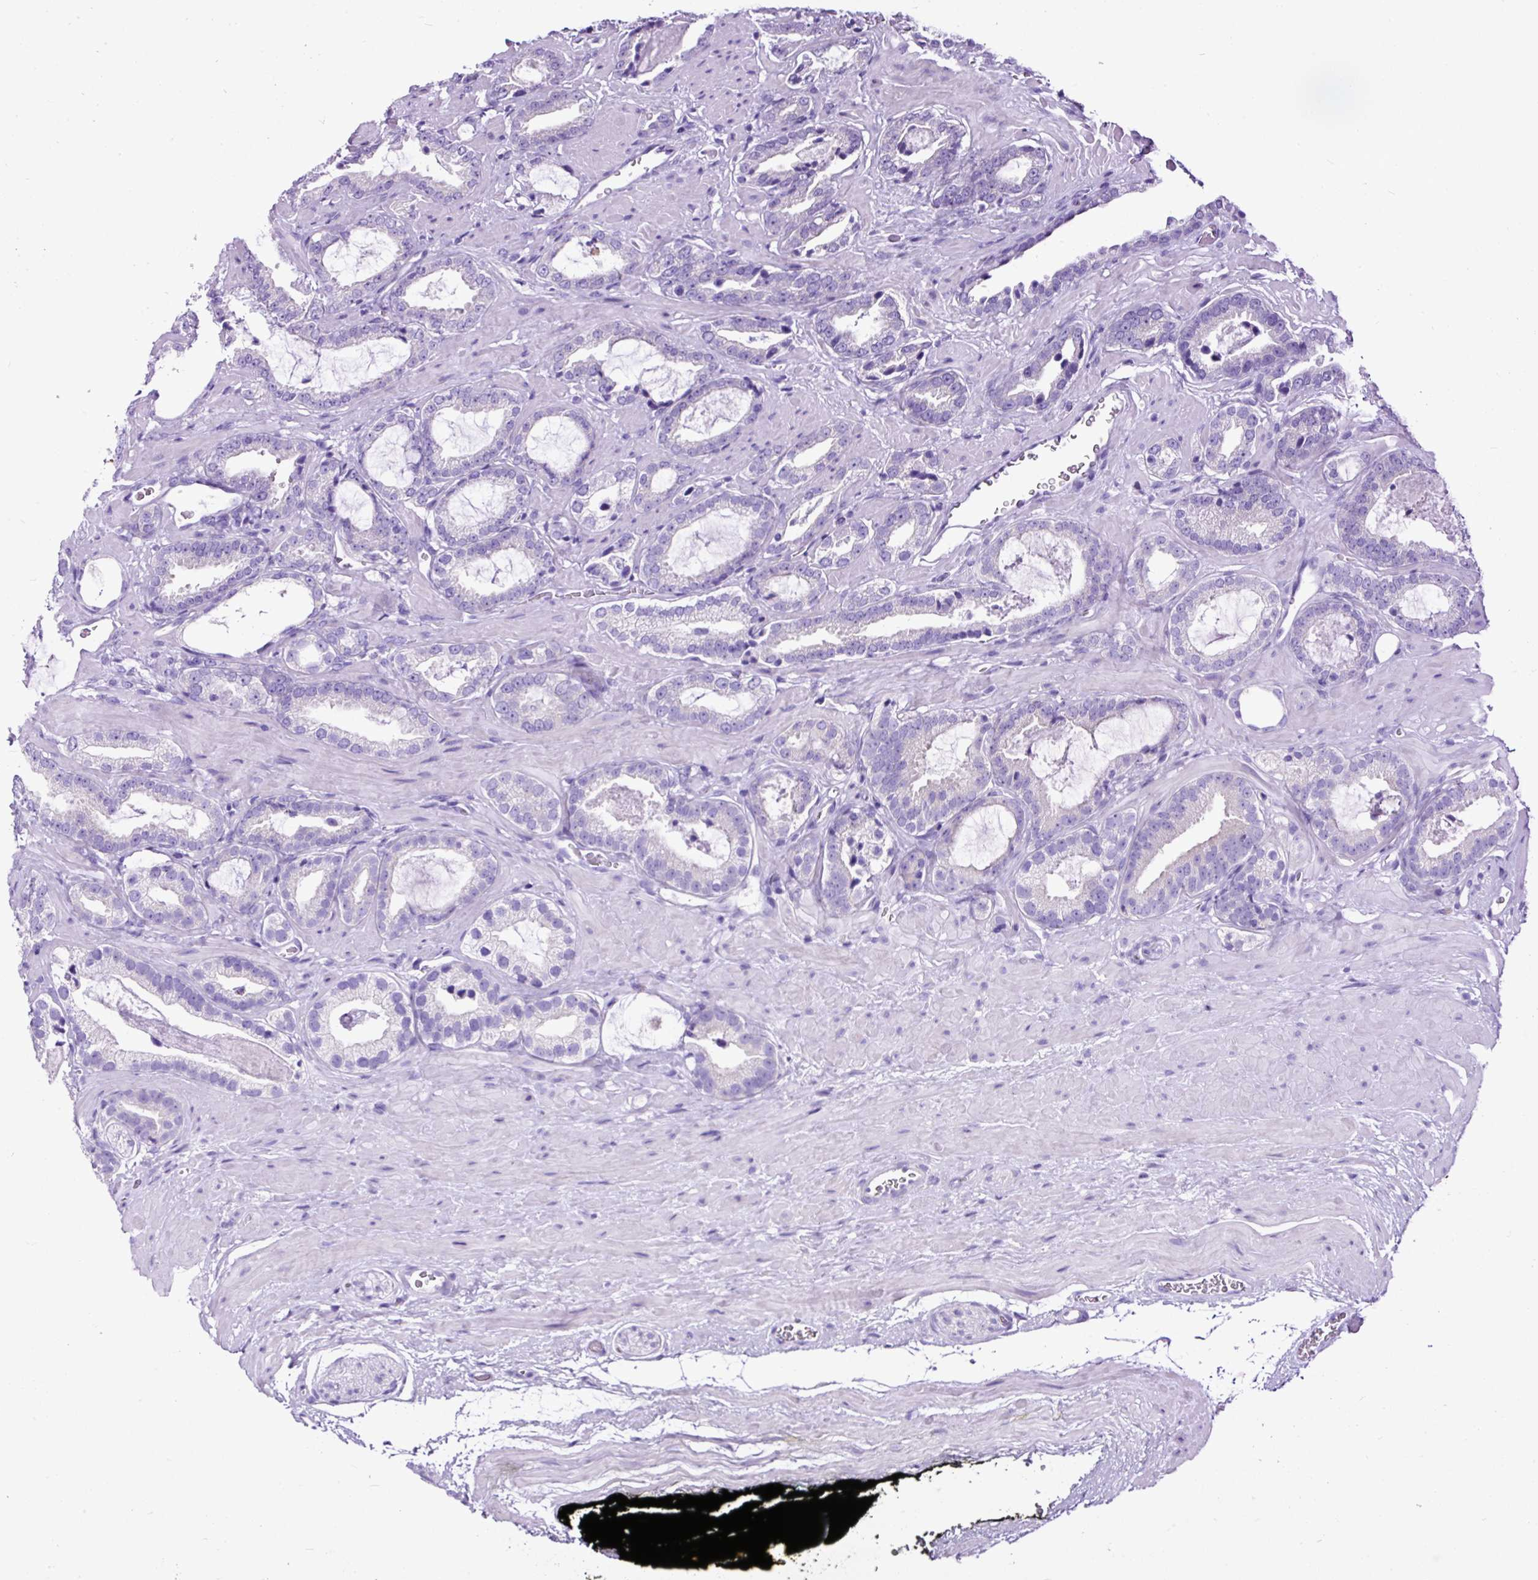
{"staining": {"intensity": "negative", "quantity": "none", "location": "none"}, "tissue": "prostate cancer", "cell_type": "Tumor cells", "image_type": "cancer", "snomed": [{"axis": "morphology", "description": "Adenocarcinoma, Low grade"}, {"axis": "topography", "description": "Prostate"}], "caption": "Human prostate adenocarcinoma (low-grade) stained for a protein using immunohistochemistry exhibits no expression in tumor cells.", "gene": "STOX2", "patient": {"sex": "male", "age": 62}}